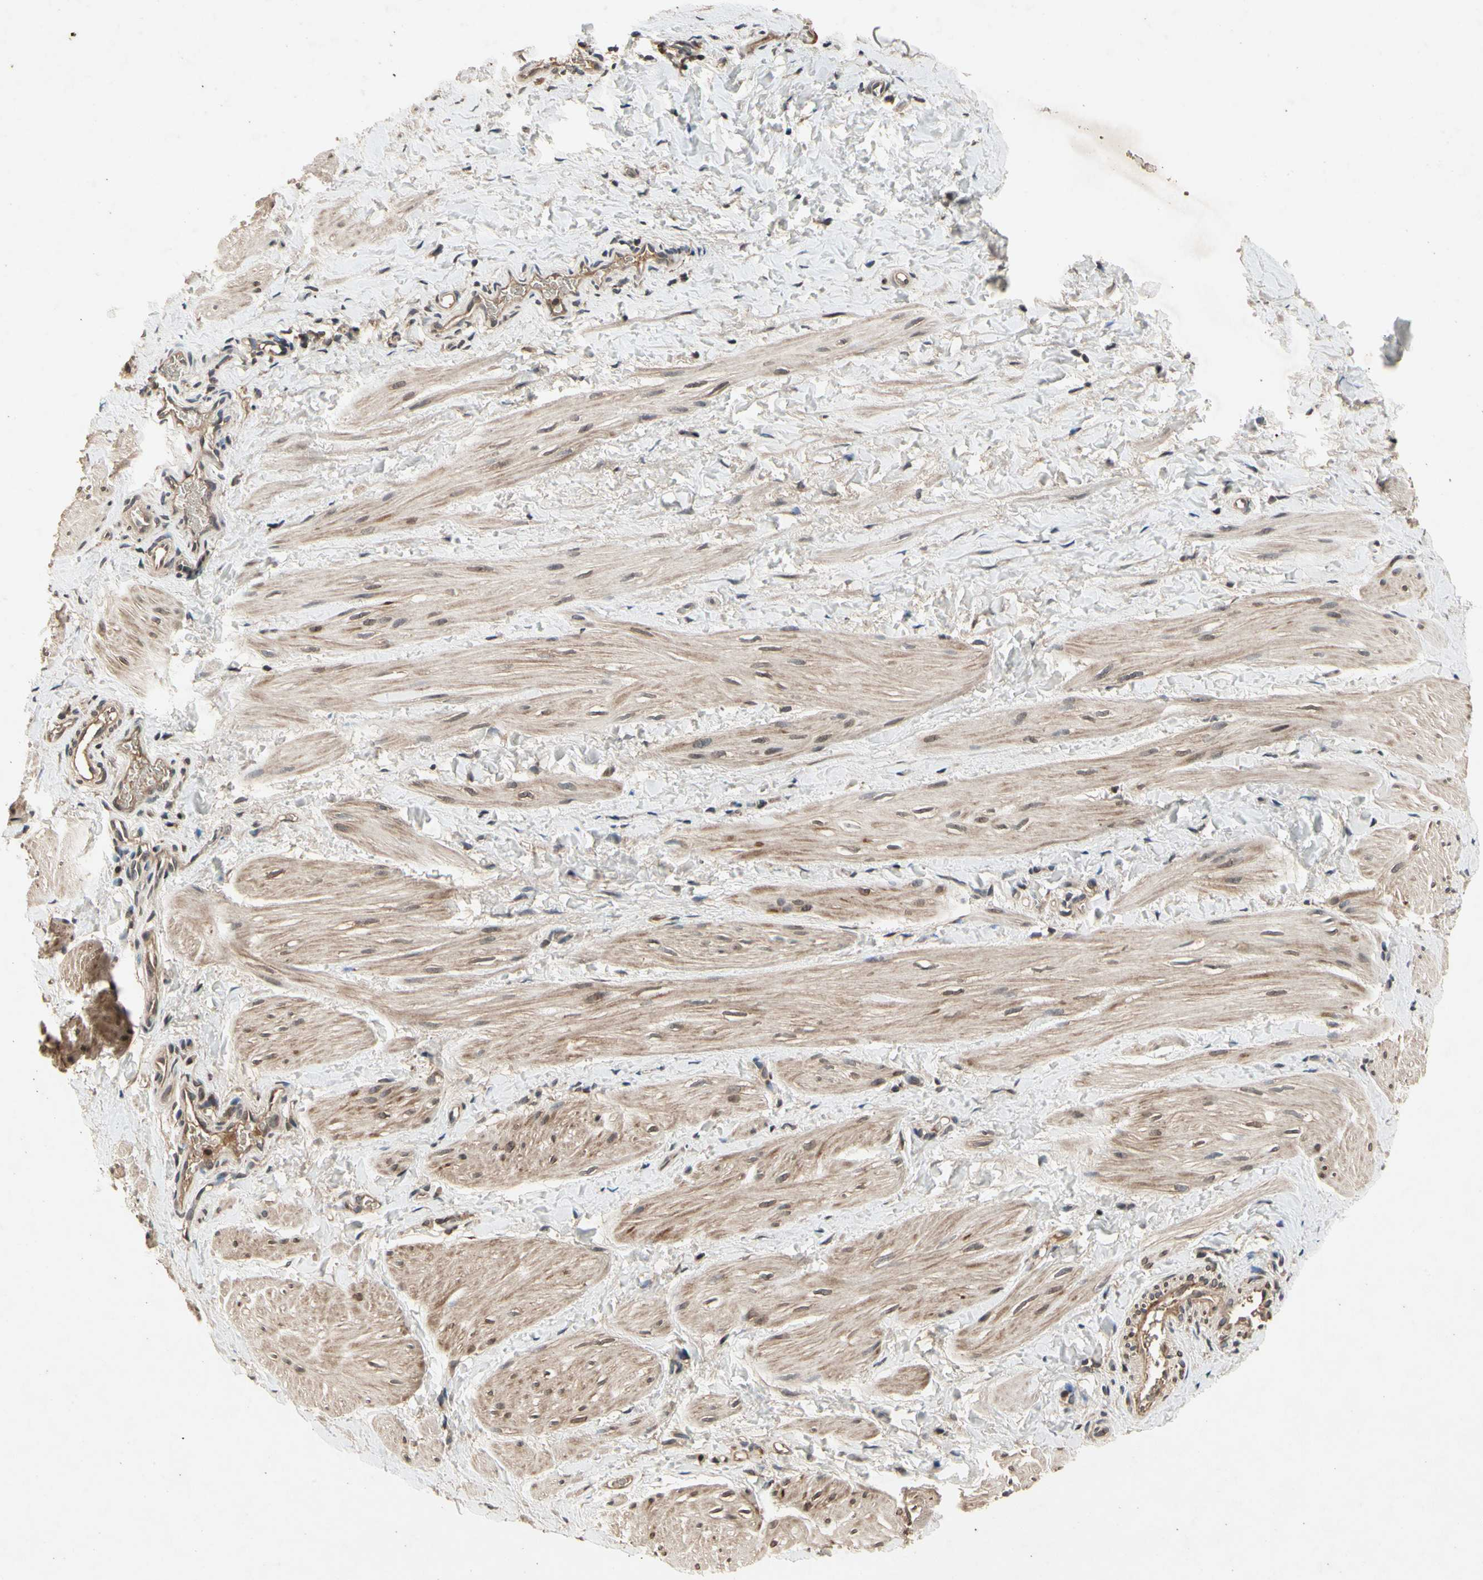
{"staining": {"intensity": "moderate", "quantity": "25%-75%", "location": "cytoplasmic/membranous"}, "tissue": "smooth muscle", "cell_type": "Smooth muscle cells", "image_type": "normal", "snomed": [{"axis": "morphology", "description": "Normal tissue, NOS"}, {"axis": "topography", "description": "Smooth muscle"}], "caption": "Immunohistochemistry histopathology image of unremarkable smooth muscle: smooth muscle stained using immunohistochemistry displays medium levels of moderate protein expression localized specifically in the cytoplasmic/membranous of smooth muscle cells, appearing as a cytoplasmic/membranous brown color.", "gene": "DPY19L3", "patient": {"sex": "male", "age": 16}}